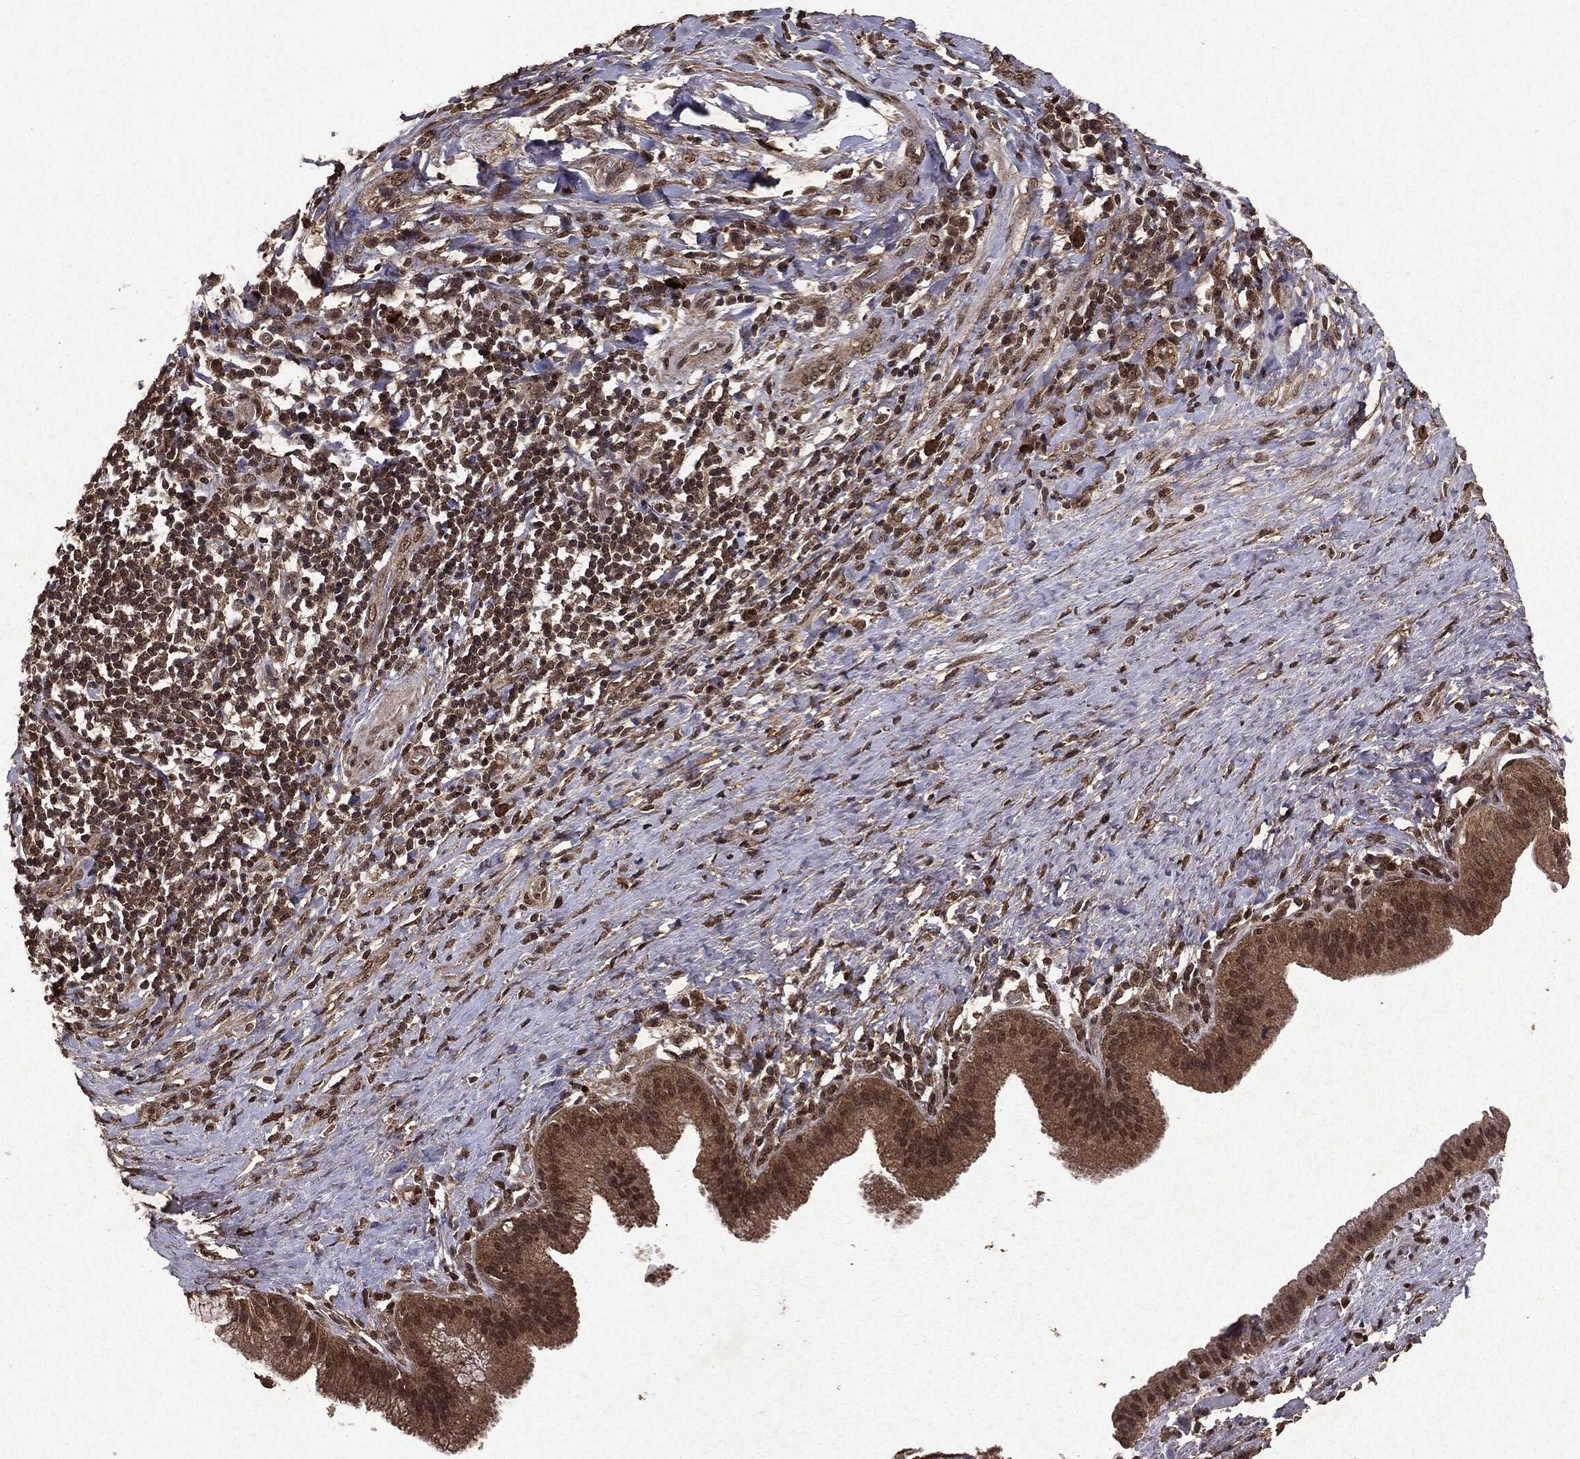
{"staining": {"intensity": "moderate", "quantity": ">75%", "location": "cytoplasmic/membranous,nuclear"}, "tissue": "liver cancer", "cell_type": "Tumor cells", "image_type": "cancer", "snomed": [{"axis": "morphology", "description": "Cholangiocarcinoma"}, {"axis": "topography", "description": "Liver"}], "caption": "DAB immunohistochemical staining of liver cholangiocarcinoma shows moderate cytoplasmic/membranous and nuclear protein positivity in about >75% of tumor cells. (DAB IHC with brightfield microscopy, high magnification).", "gene": "PEBP1", "patient": {"sex": "female", "age": 73}}